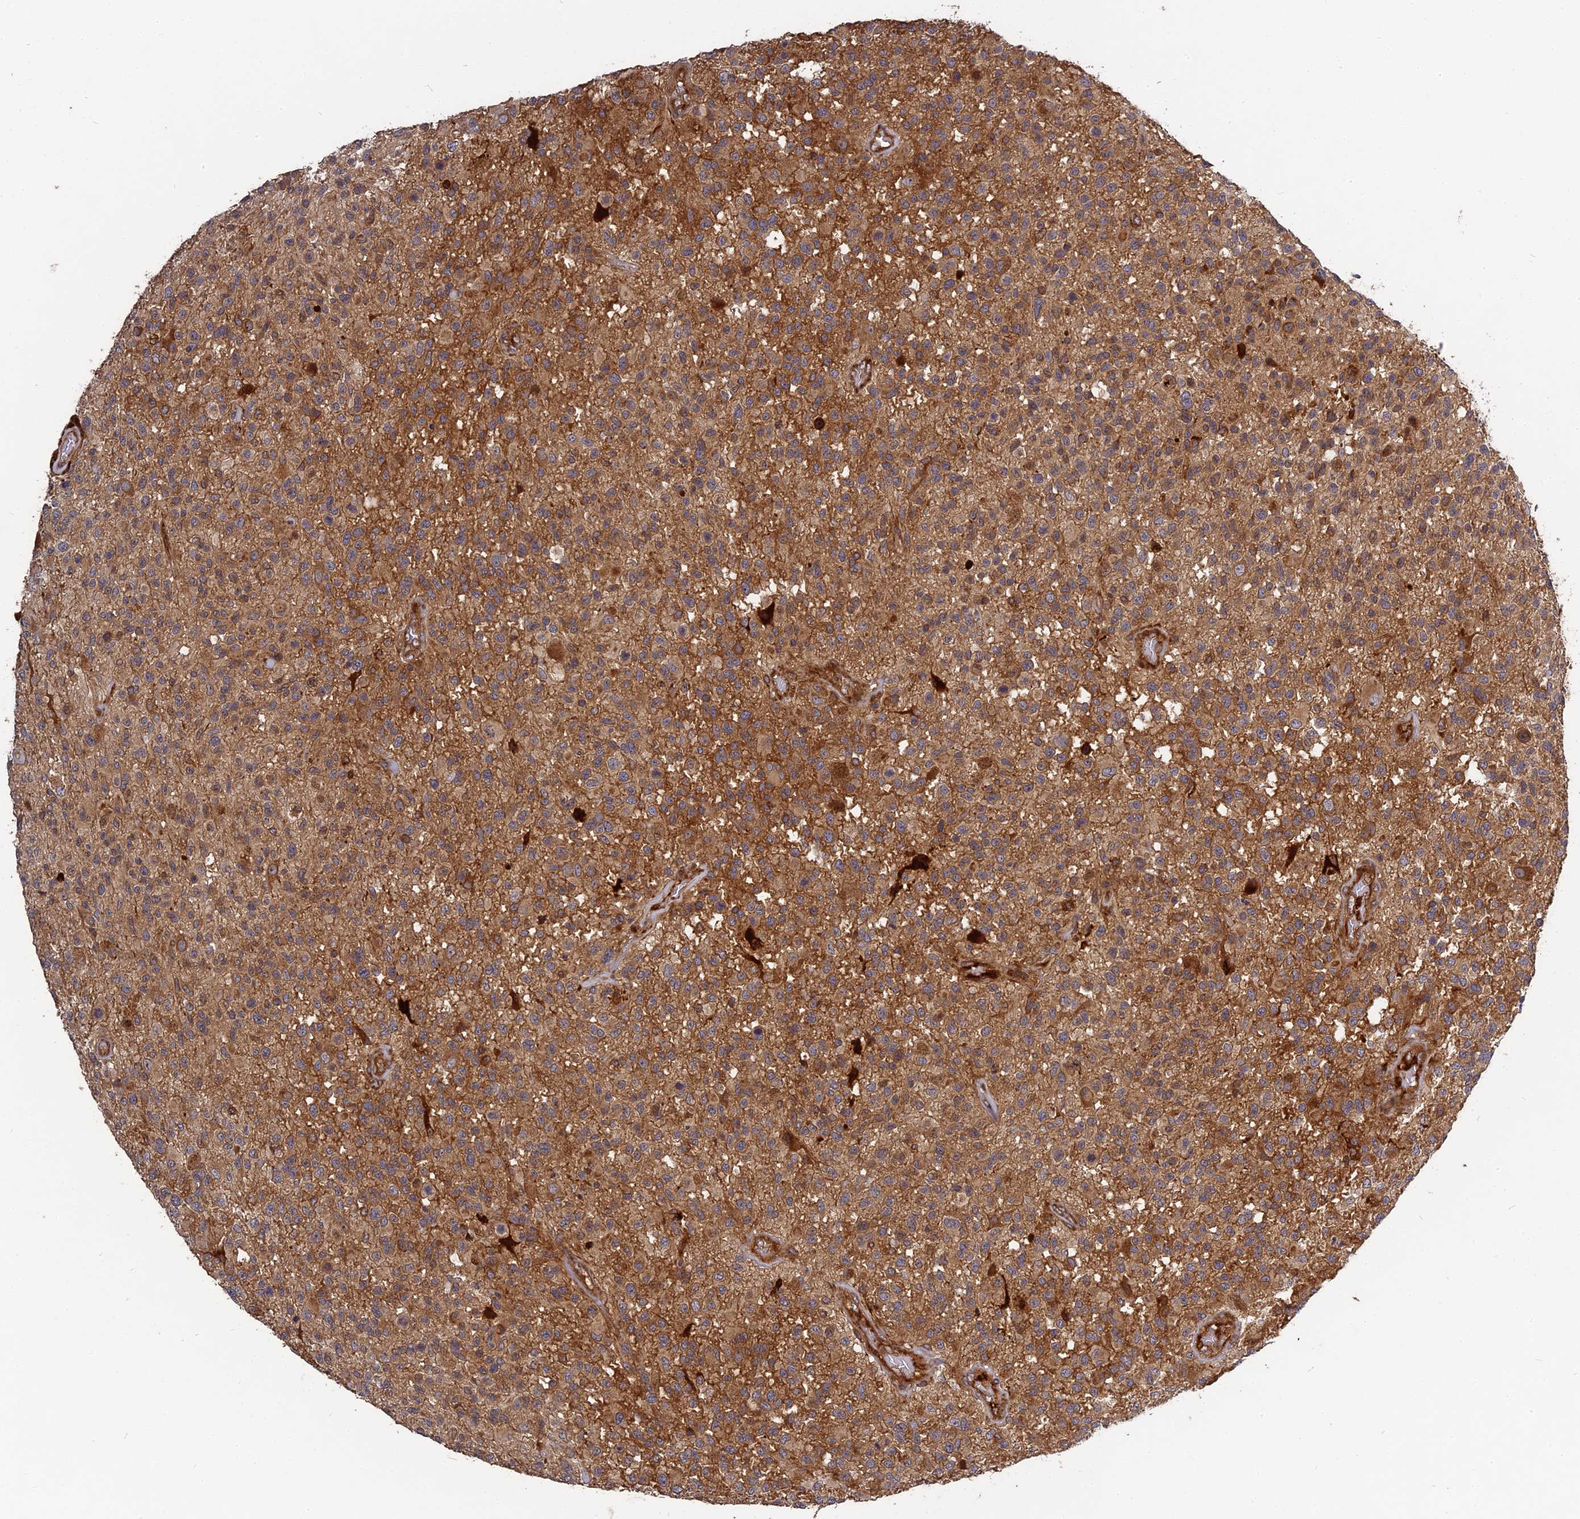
{"staining": {"intensity": "moderate", "quantity": ">75%", "location": "cytoplasmic/membranous"}, "tissue": "glioma", "cell_type": "Tumor cells", "image_type": "cancer", "snomed": [{"axis": "morphology", "description": "Glioma, malignant, High grade"}, {"axis": "morphology", "description": "Glioblastoma, NOS"}, {"axis": "topography", "description": "Brain"}], "caption": "Tumor cells demonstrate moderate cytoplasmic/membranous staining in approximately >75% of cells in high-grade glioma (malignant). The protein is shown in brown color, while the nuclei are stained blue.", "gene": "TMUB2", "patient": {"sex": "male", "age": 60}}